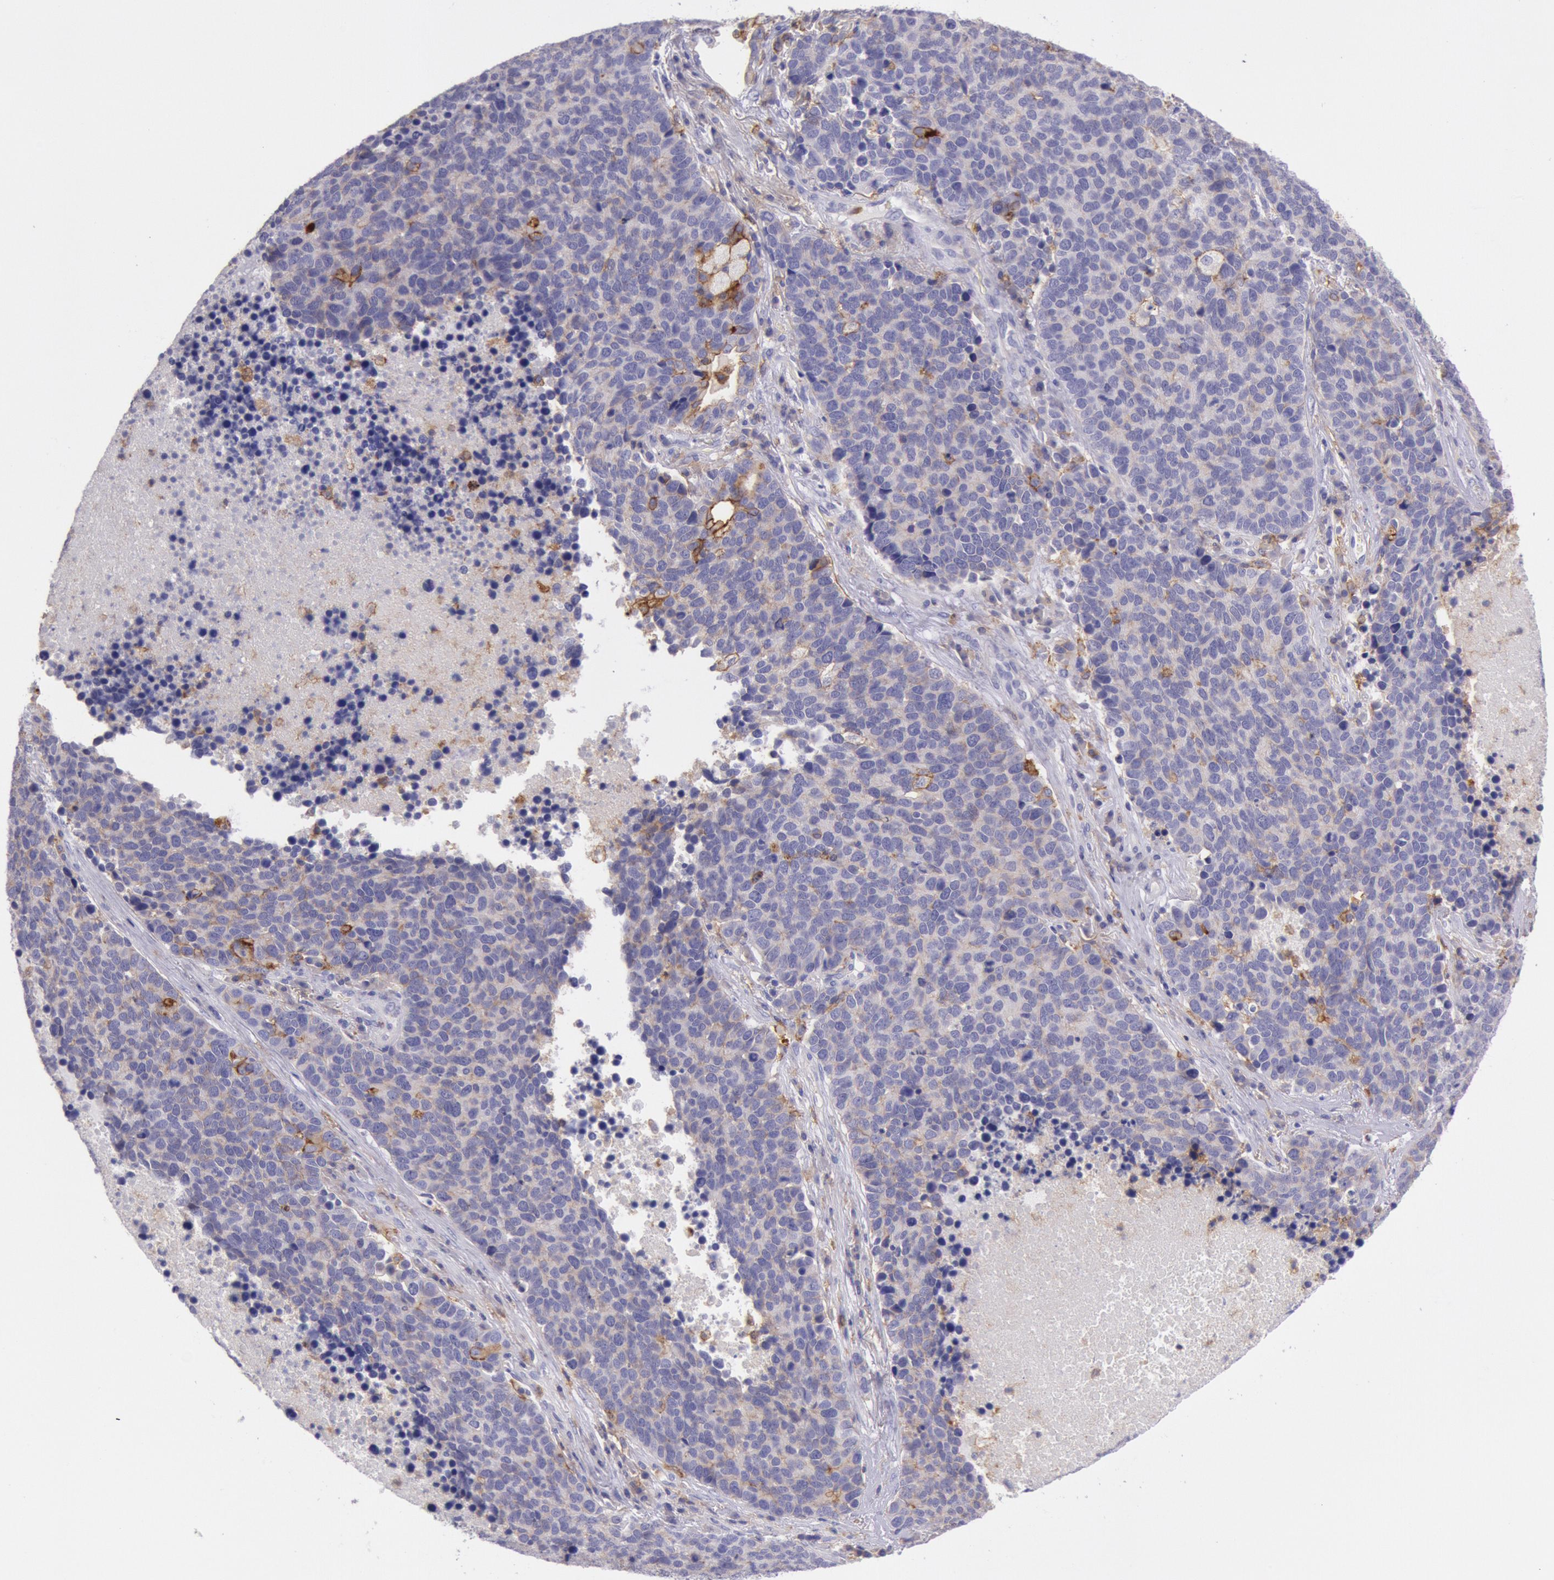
{"staining": {"intensity": "weak", "quantity": "<25%", "location": "cytoplasmic/membranous"}, "tissue": "lung cancer", "cell_type": "Tumor cells", "image_type": "cancer", "snomed": [{"axis": "morphology", "description": "Neoplasm, malignant, NOS"}, {"axis": "topography", "description": "Lung"}], "caption": "Human lung cancer stained for a protein using immunohistochemistry (IHC) reveals no staining in tumor cells.", "gene": "LYN", "patient": {"sex": "female", "age": 75}}